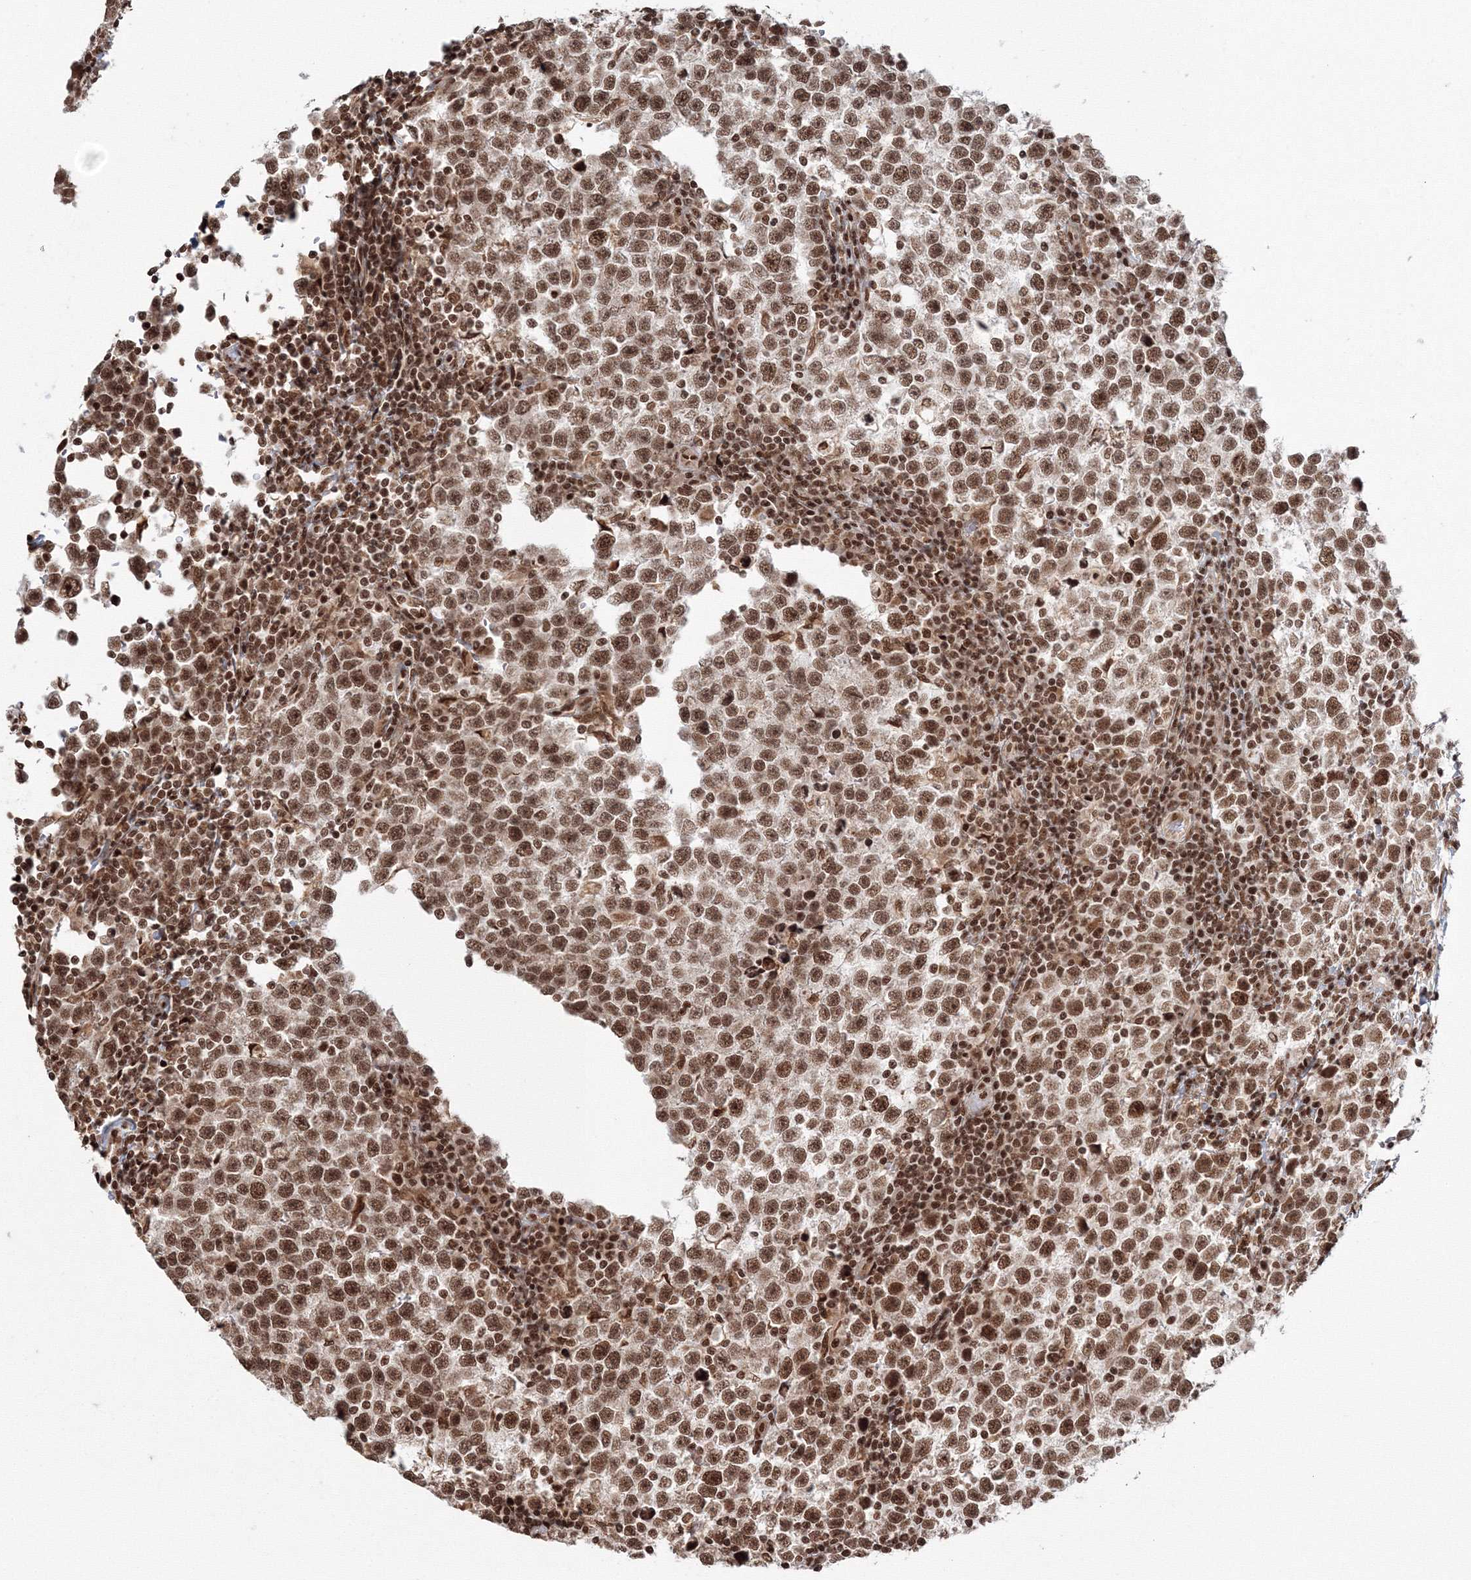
{"staining": {"intensity": "moderate", "quantity": ">75%", "location": "nuclear"}, "tissue": "testis cancer", "cell_type": "Tumor cells", "image_type": "cancer", "snomed": [{"axis": "morphology", "description": "Normal tissue, NOS"}, {"axis": "morphology", "description": "Seminoma, NOS"}, {"axis": "topography", "description": "Testis"}], "caption": "Seminoma (testis) stained with DAB IHC shows medium levels of moderate nuclear positivity in approximately >75% of tumor cells.", "gene": "KIF20A", "patient": {"sex": "male", "age": 43}}